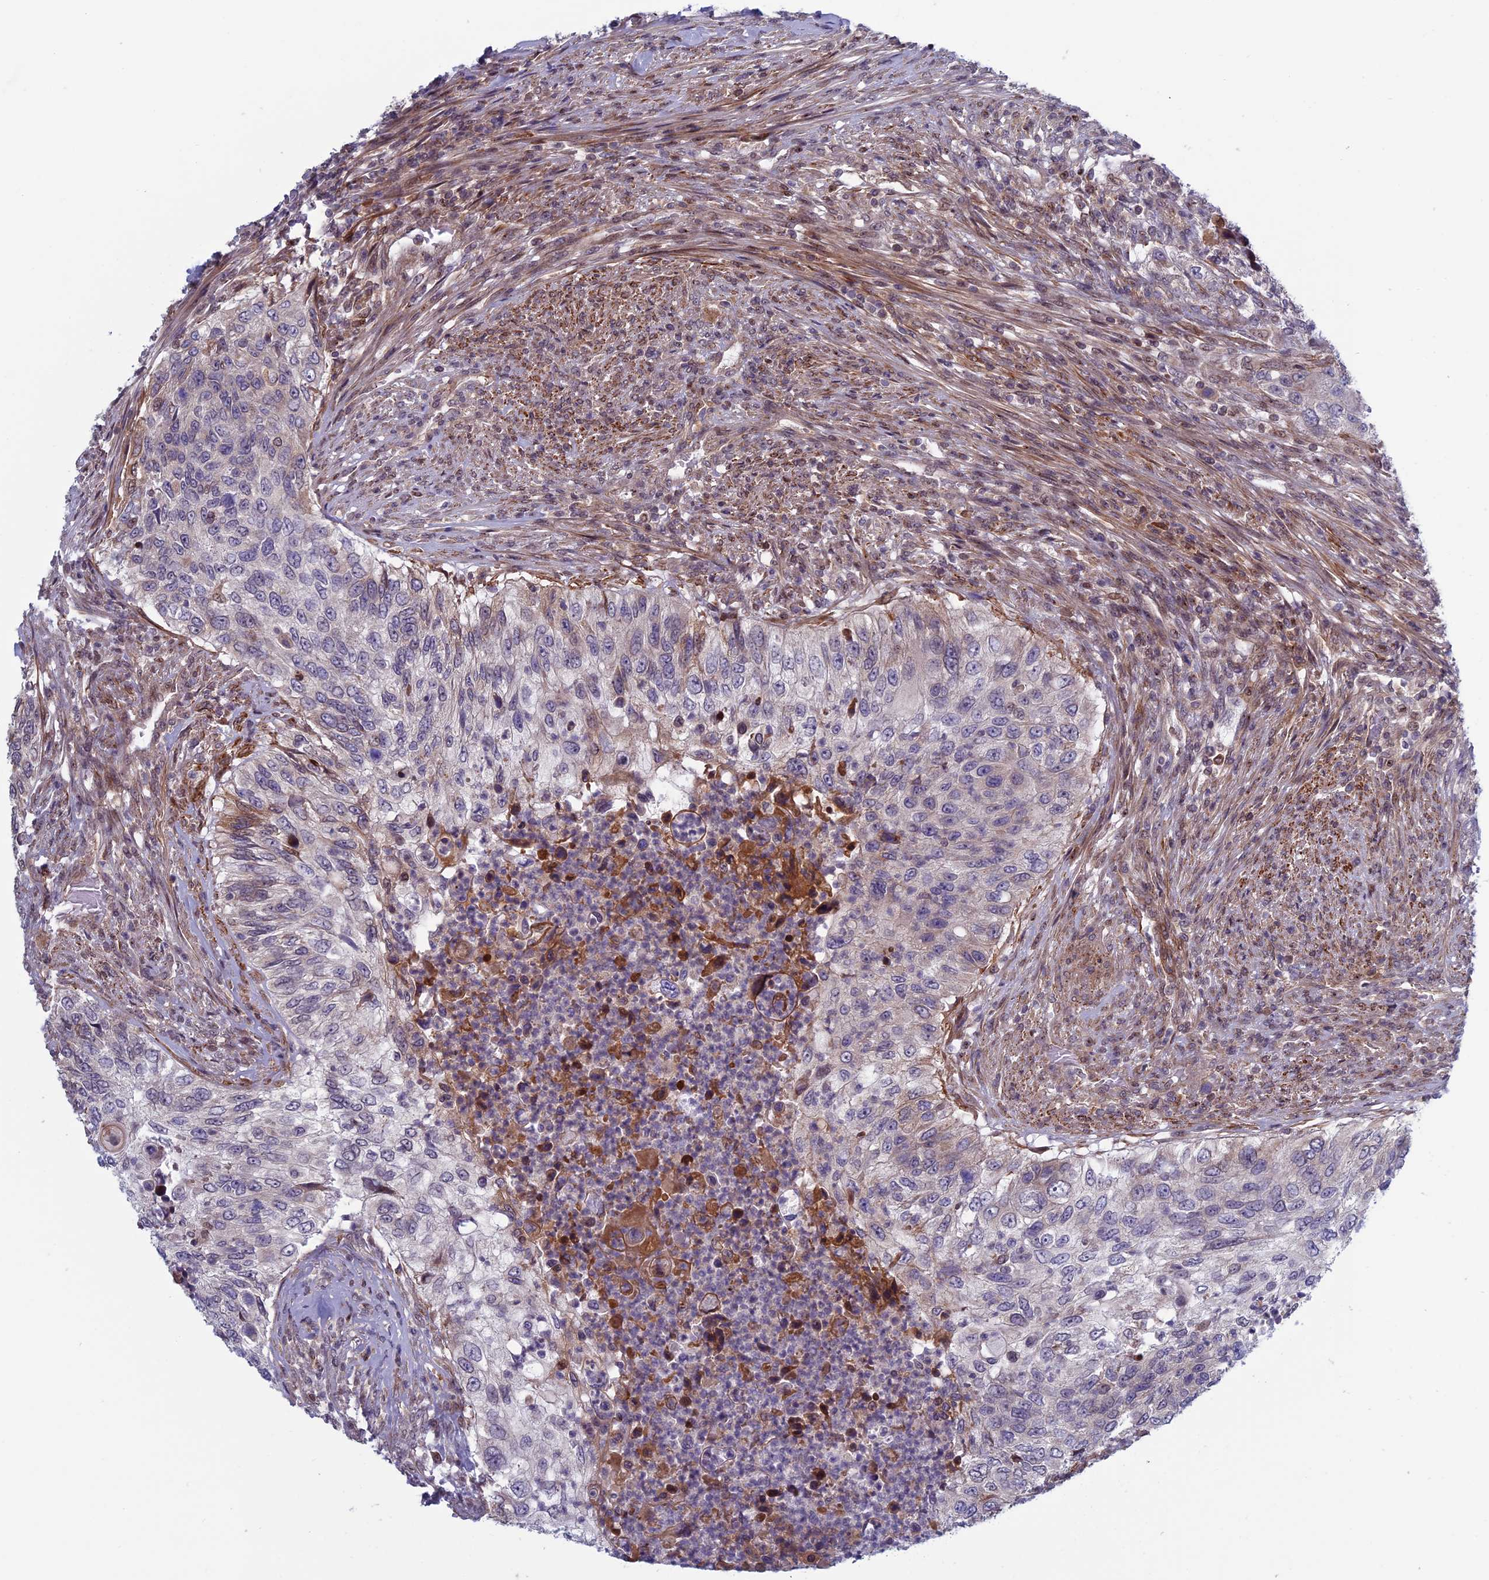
{"staining": {"intensity": "negative", "quantity": "none", "location": "none"}, "tissue": "urothelial cancer", "cell_type": "Tumor cells", "image_type": "cancer", "snomed": [{"axis": "morphology", "description": "Urothelial carcinoma, High grade"}, {"axis": "topography", "description": "Urinary bladder"}], "caption": "Immunohistochemistry histopathology image of urothelial carcinoma (high-grade) stained for a protein (brown), which demonstrates no staining in tumor cells.", "gene": "FADS1", "patient": {"sex": "female", "age": 60}}